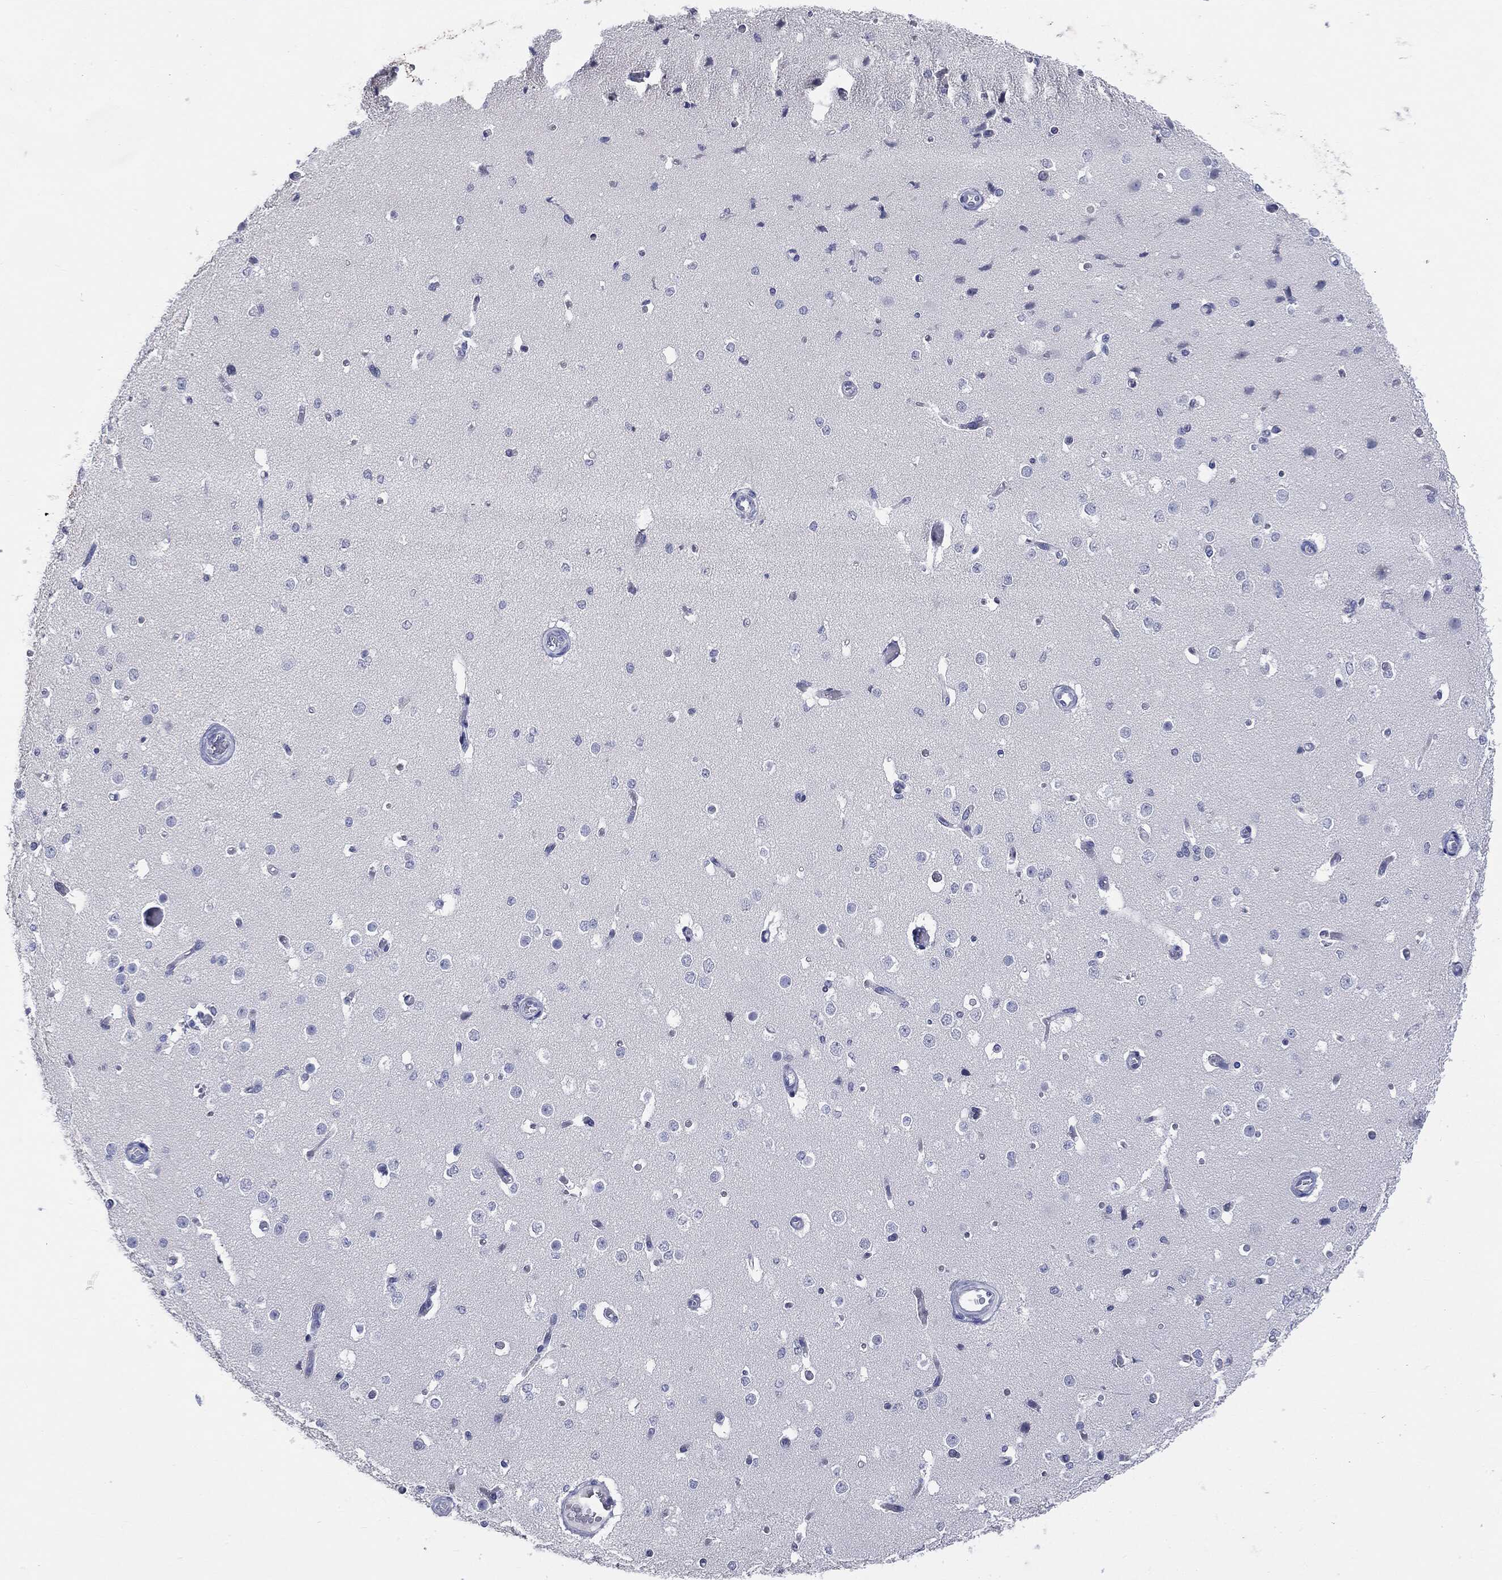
{"staining": {"intensity": "negative", "quantity": "none", "location": "none"}, "tissue": "cerebral cortex", "cell_type": "Endothelial cells", "image_type": "normal", "snomed": [{"axis": "morphology", "description": "Normal tissue, NOS"}, {"axis": "morphology", "description": "Inflammation, NOS"}, {"axis": "topography", "description": "Cerebral cortex"}], "caption": "The immunohistochemistry (IHC) micrograph has no significant expression in endothelial cells of cerebral cortex.", "gene": "TSHB", "patient": {"sex": "male", "age": 6}}